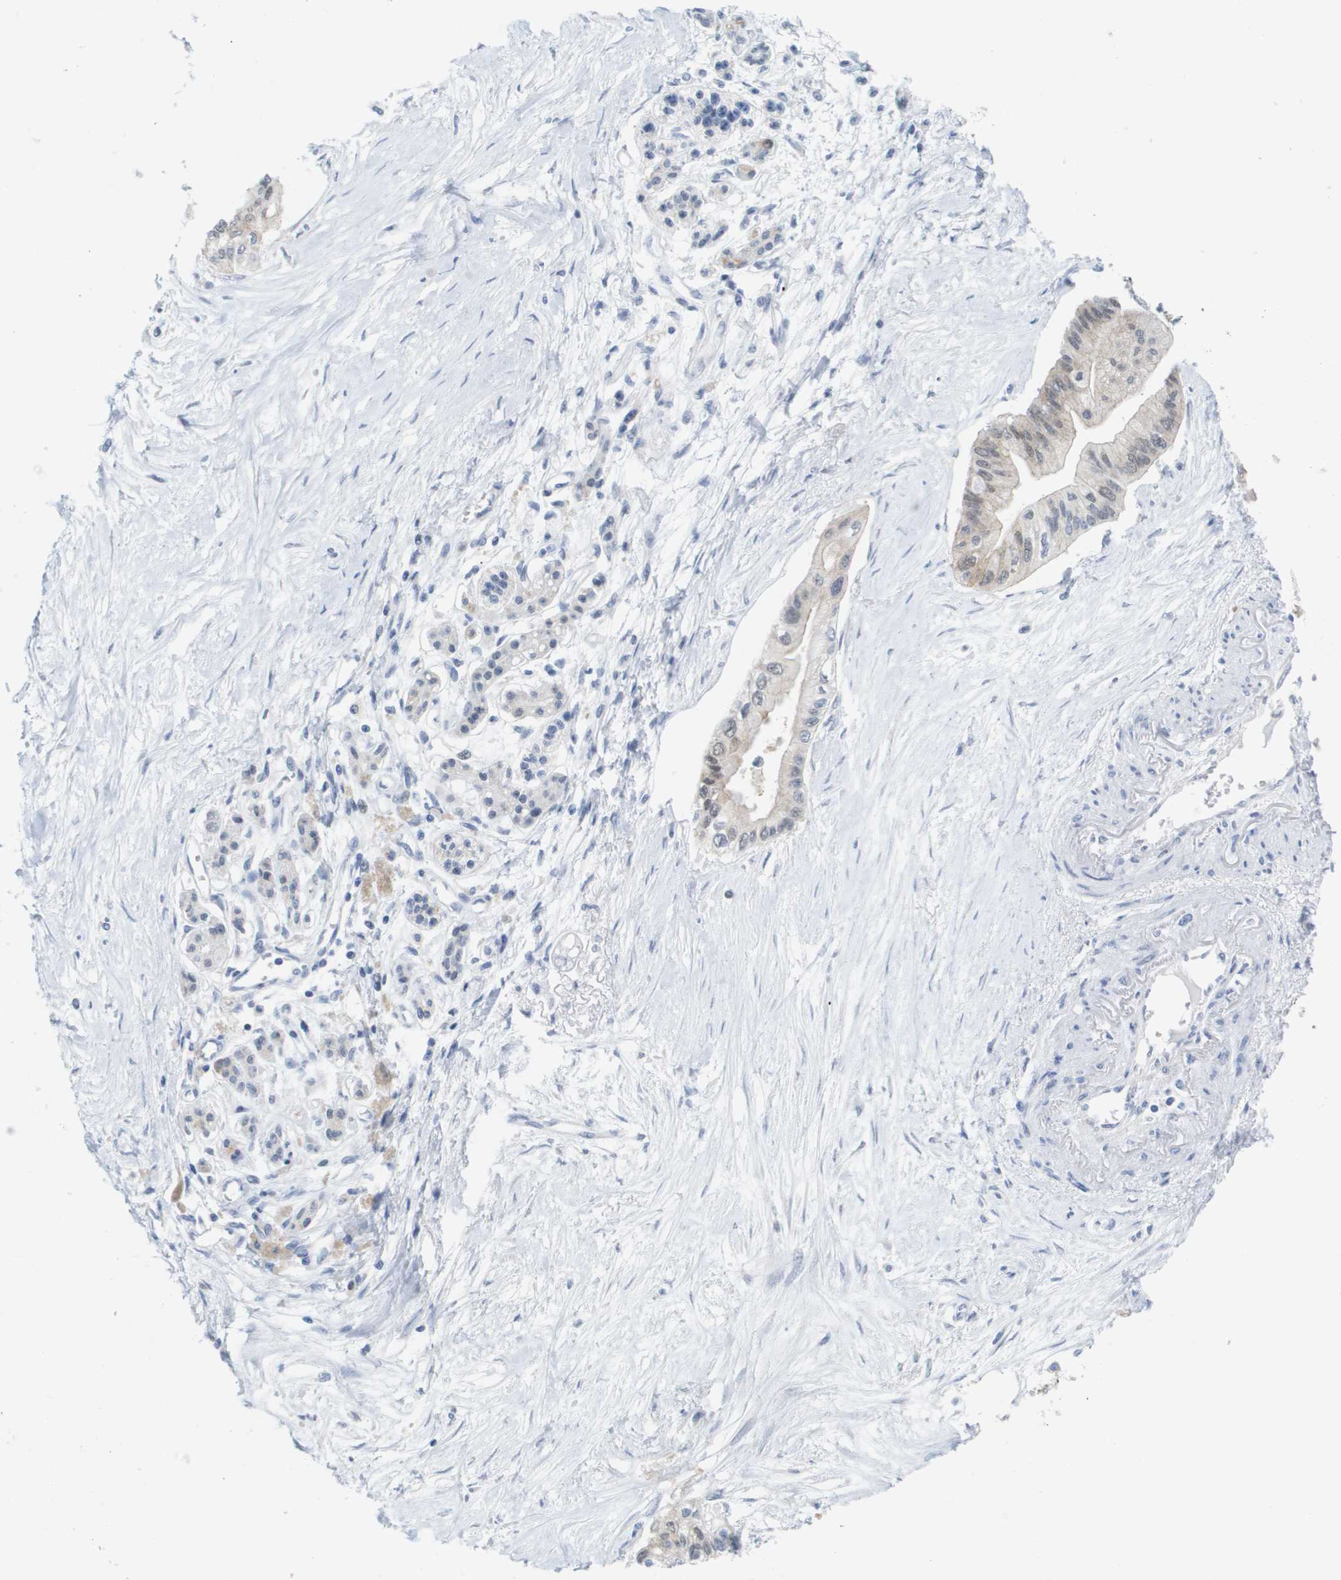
{"staining": {"intensity": "weak", "quantity": "<25%", "location": "nuclear"}, "tissue": "pancreatic cancer", "cell_type": "Tumor cells", "image_type": "cancer", "snomed": [{"axis": "morphology", "description": "Adenocarcinoma, NOS"}, {"axis": "topography", "description": "Pancreas"}], "caption": "Pancreatic cancer was stained to show a protein in brown. There is no significant staining in tumor cells.", "gene": "FKBP4", "patient": {"sex": "female", "age": 77}}